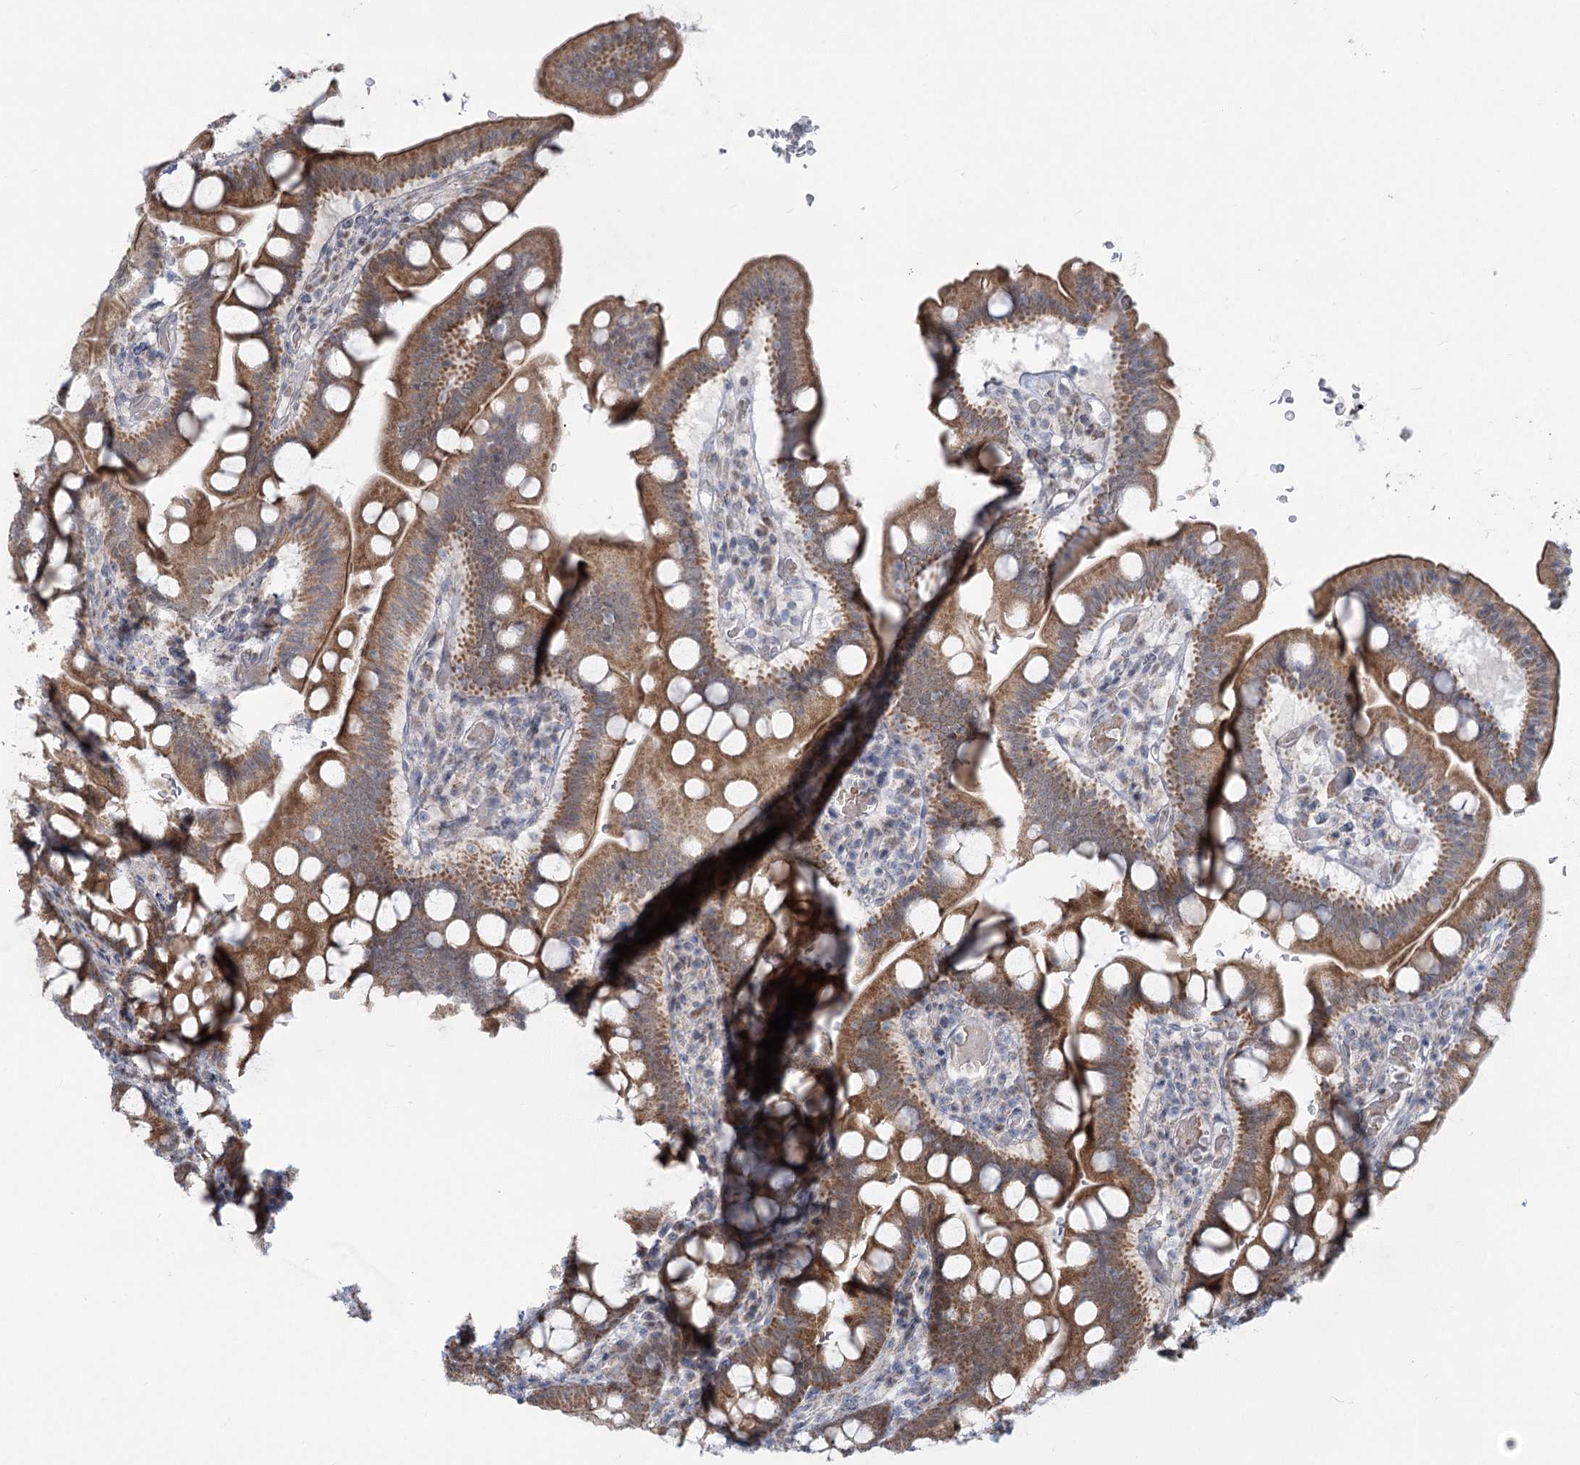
{"staining": {"intensity": "moderate", "quantity": ">75%", "location": "cytoplasmic/membranous"}, "tissue": "small intestine", "cell_type": "Glandular cells", "image_type": "normal", "snomed": [{"axis": "morphology", "description": "Normal tissue, NOS"}, {"axis": "topography", "description": "Stomach, upper"}, {"axis": "topography", "description": "Stomach, lower"}, {"axis": "topography", "description": "Small intestine"}], "caption": "Protein expression analysis of unremarkable small intestine exhibits moderate cytoplasmic/membranous expression in about >75% of glandular cells.", "gene": "MTG1", "patient": {"sex": "male", "age": 68}}